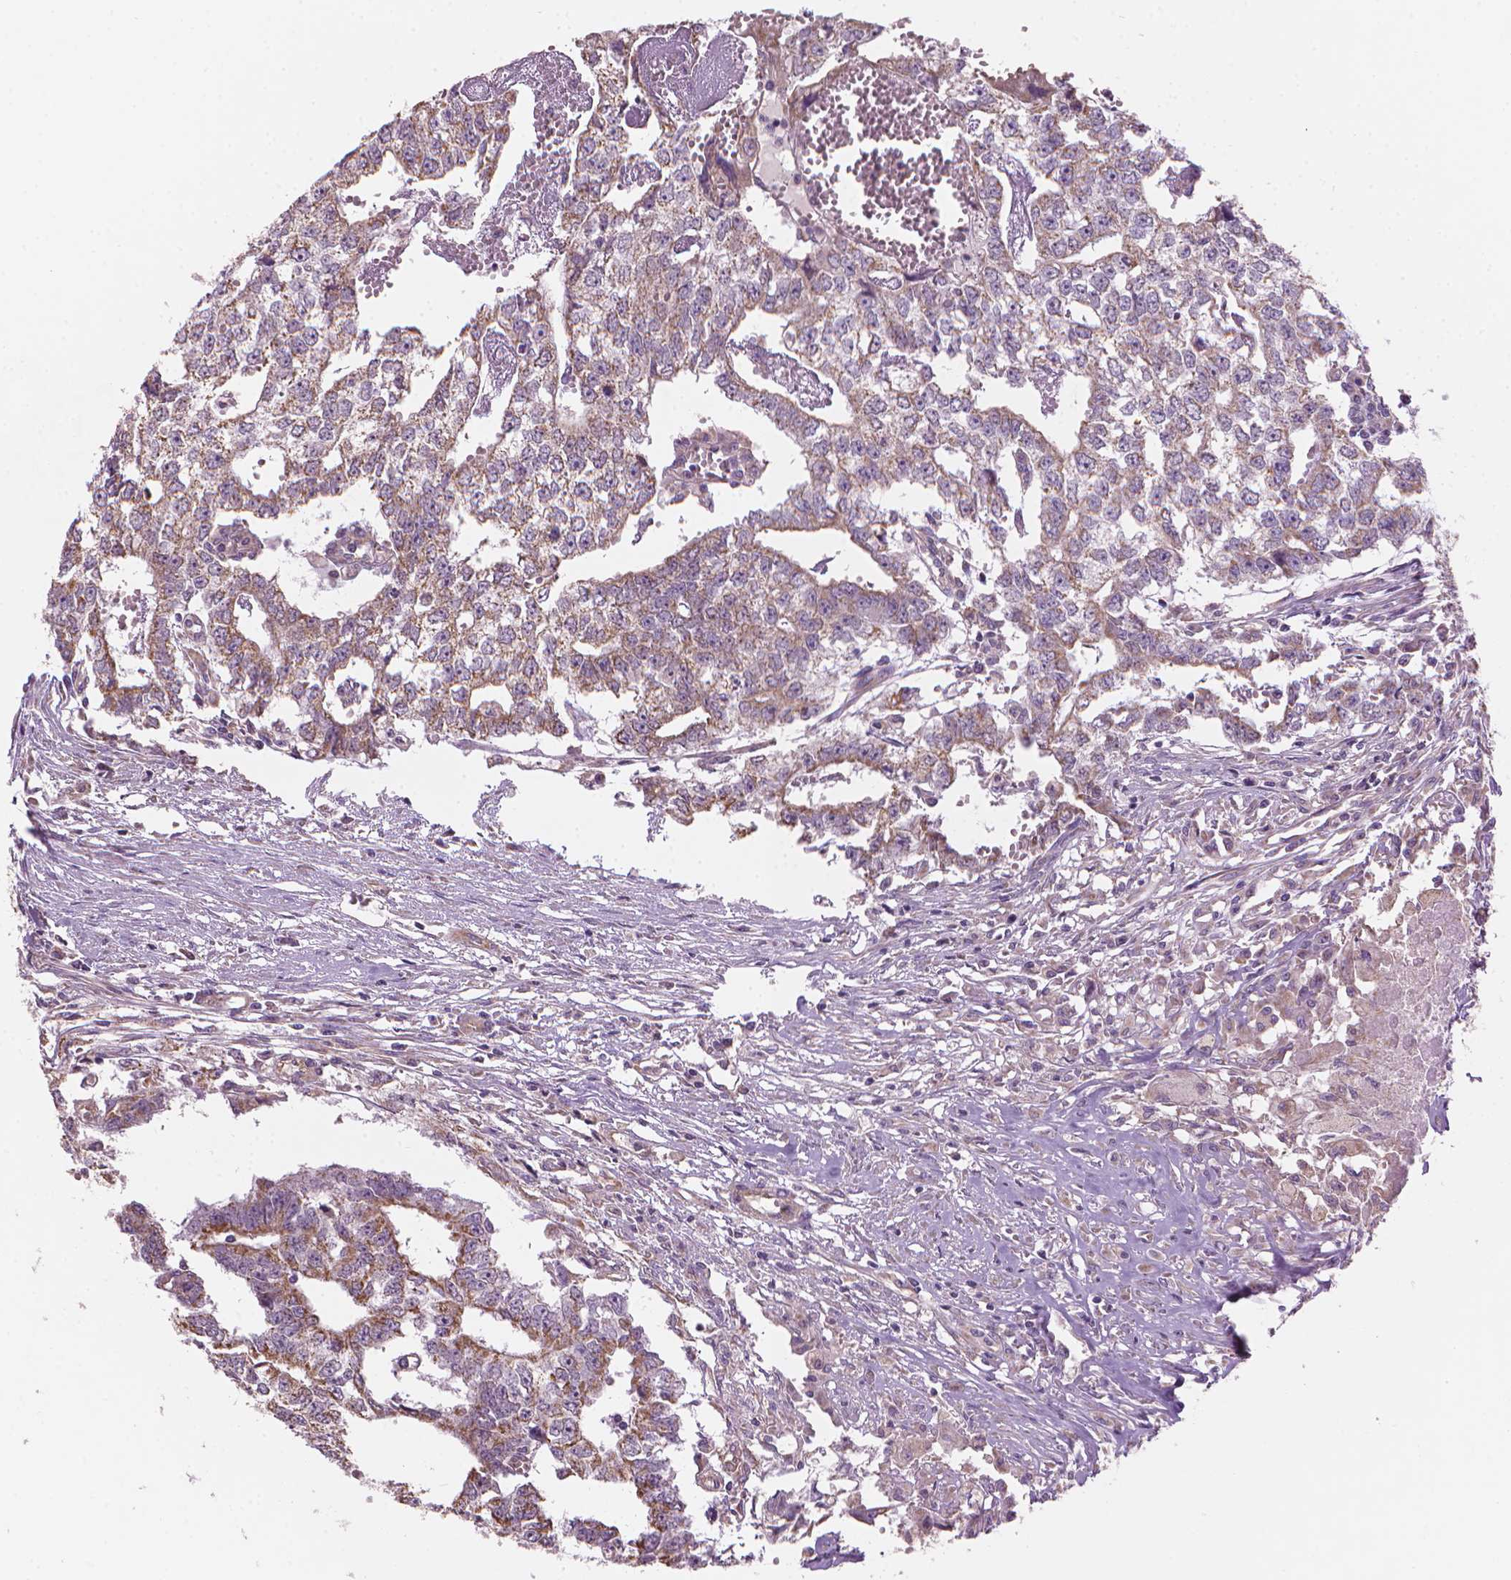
{"staining": {"intensity": "moderate", "quantity": "25%-75%", "location": "cytoplasmic/membranous"}, "tissue": "testis cancer", "cell_type": "Tumor cells", "image_type": "cancer", "snomed": [{"axis": "morphology", "description": "Carcinoma, Embryonal, NOS"}, {"axis": "morphology", "description": "Teratoma, malignant, NOS"}, {"axis": "topography", "description": "Testis"}], "caption": "Testis cancer (embryonal carcinoma) stained with DAB immunohistochemistry (IHC) exhibits medium levels of moderate cytoplasmic/membranous expression in approximately 25%-75% of tumor cells.", "gene": "TTC29", "patient": {"sex": "male", "age": 24}}